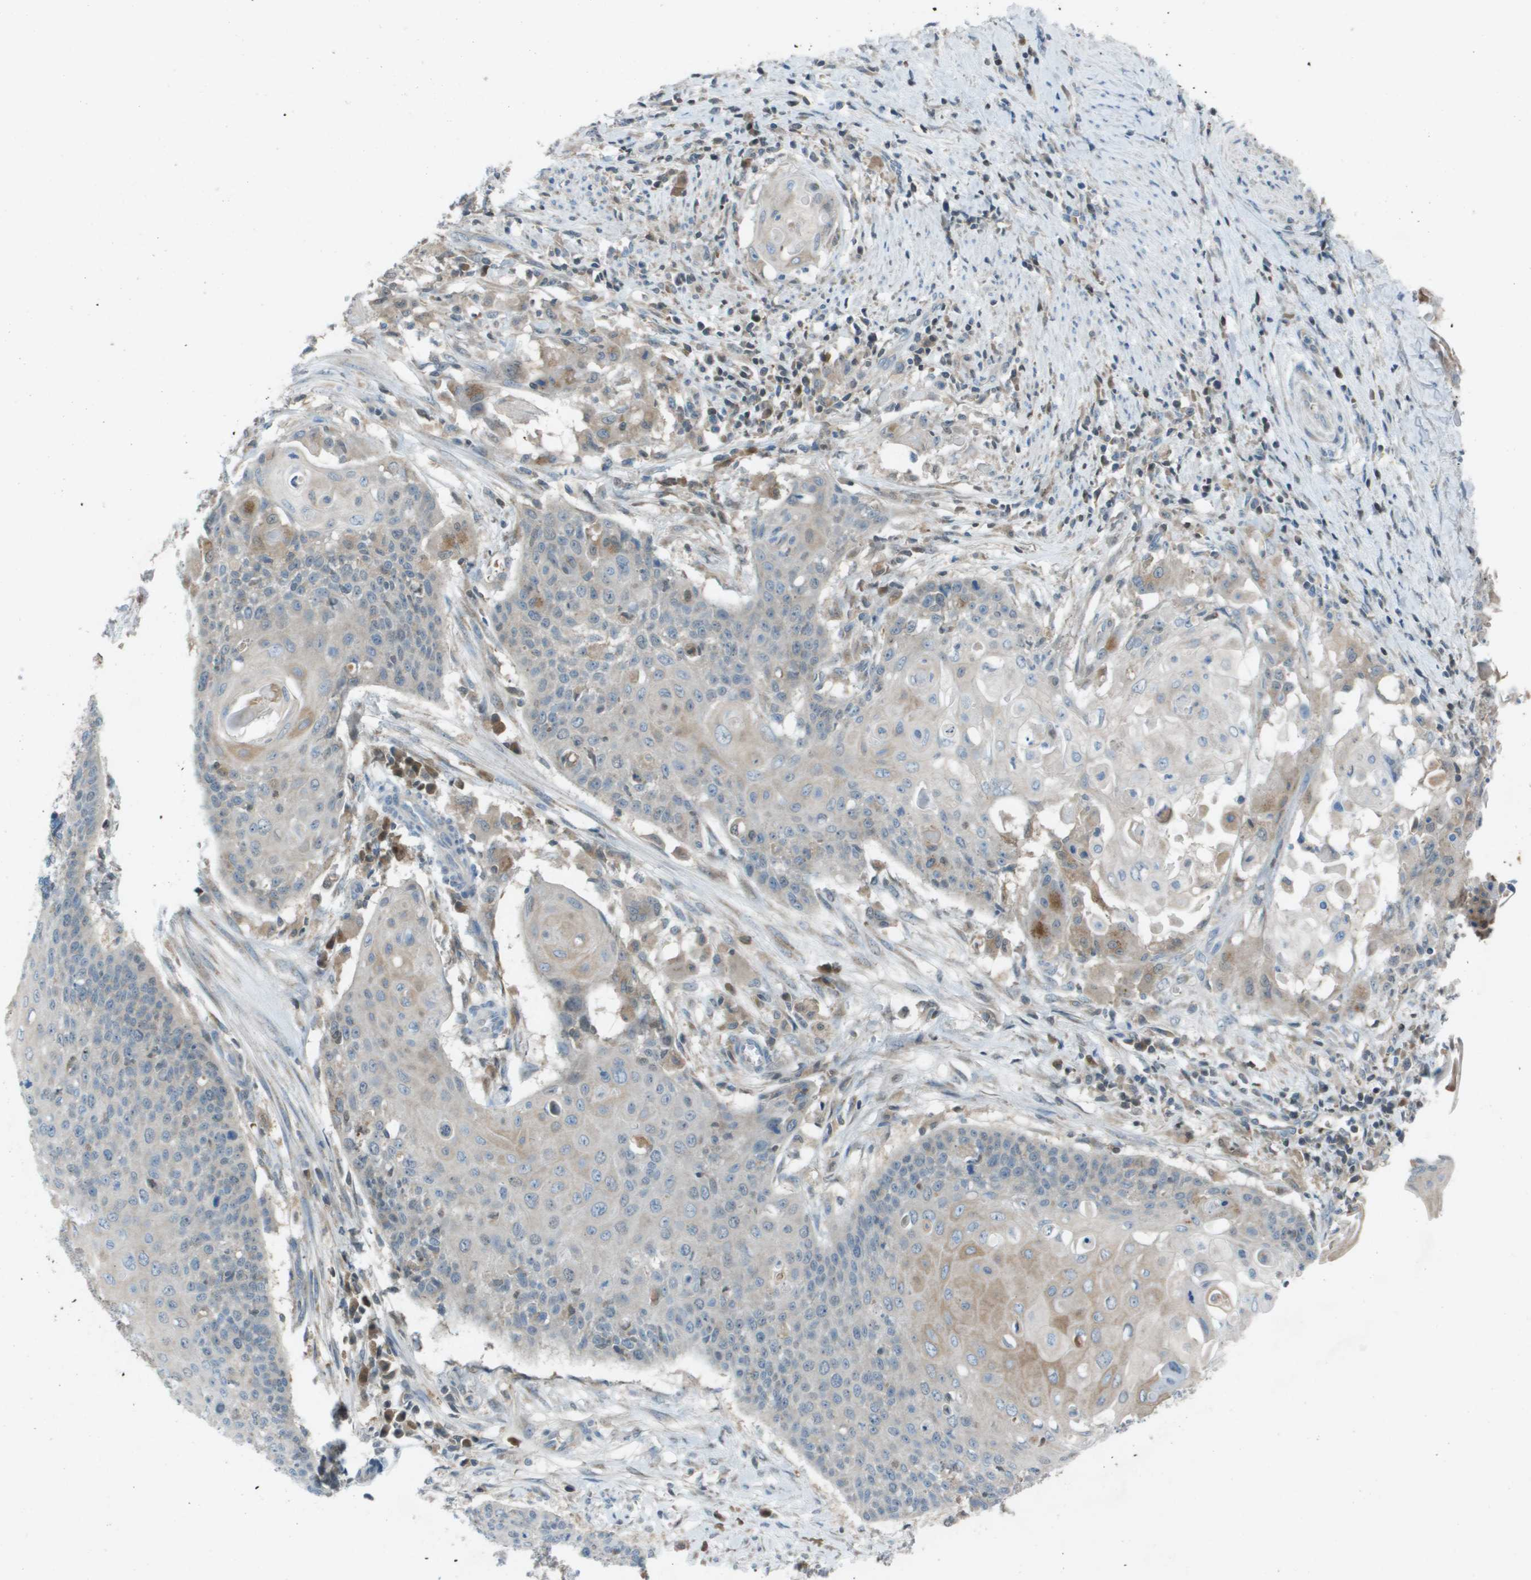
{"staining": {"intensity": "moderate", "quantity": "<25%", "location": "cytoplasmic/membranous"}, "tissue": "cervical cancer", "cell_type": "Tumor cells", "image_type": "cancer", "snomed": [{"axis": "morphology", "description": "Squamous cell carcinoma, NOS"}, {"axis": "topography", "description": "Cervix"}], "caption": "Squamous cell carcinoma (cervical) stained with immunohistochemistry displays moderate cytoplasmic/membranous staining in approximately <25% of tumor cells. (Brightfield microscopy of DAB IHC at high magnification).", "gene": "CAMK4", "patient": {"sex": "female", "age": 39}}